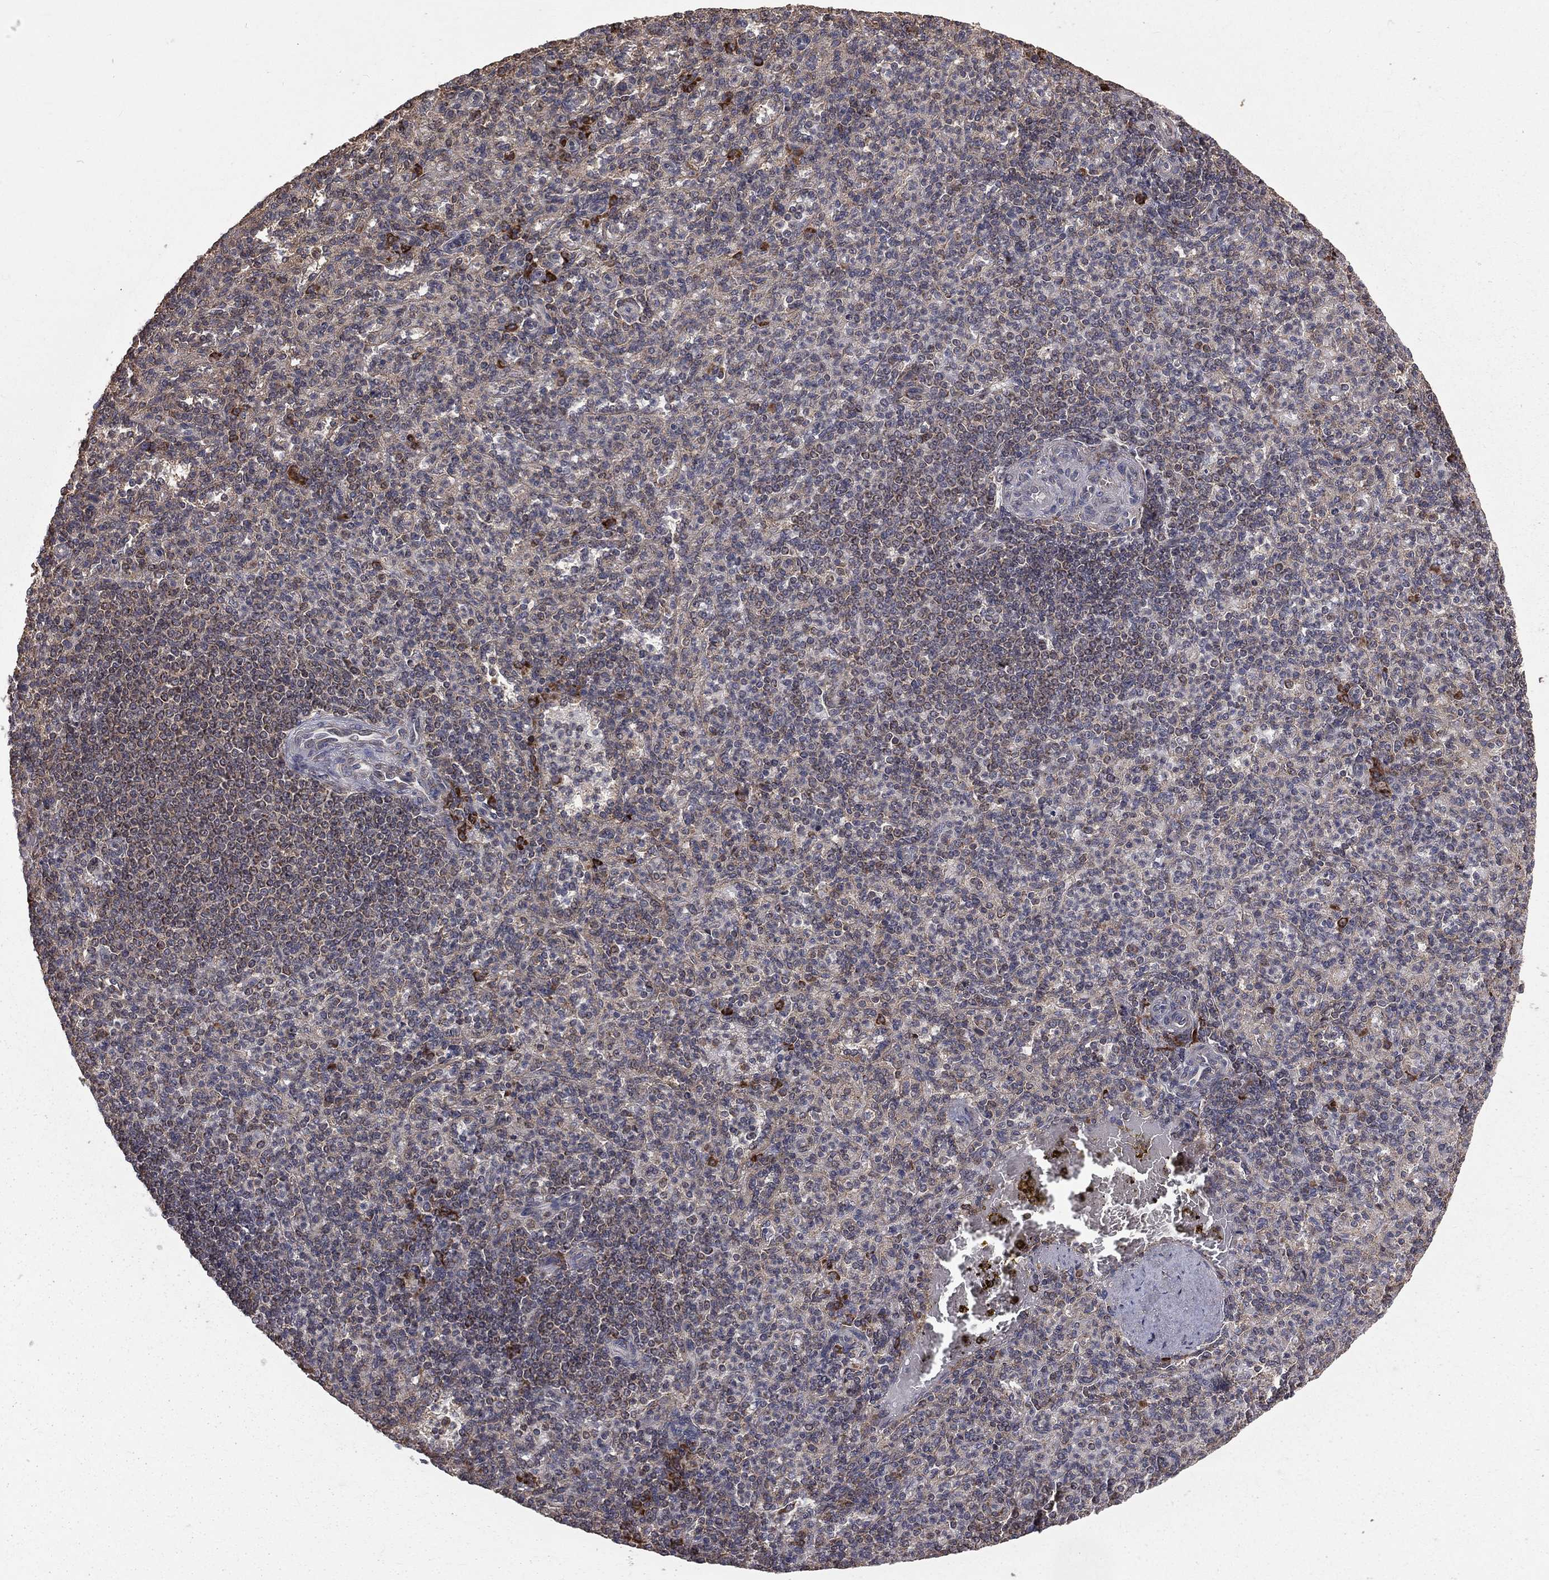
{"staining": {"intensity": "weak", "quantity": "<25%", "location": "cytoplasmic/membranous"}, "tissue": "spleen", "cell_type": "Cells in red pulp", "image_type": "normal", "snomed": [{"axis": "morphology", "description": "Normal tissue, NOS"}, {"axis": "topography", "description": "Spleen"}], "caption": "Immunohistochemistry image of unremarkable spleen: spleen stained with DAB reveals no significant protein staining in cells in red pulp.", "gene": "OLFML1", "patient": {"sex": "female", "age": 74}}